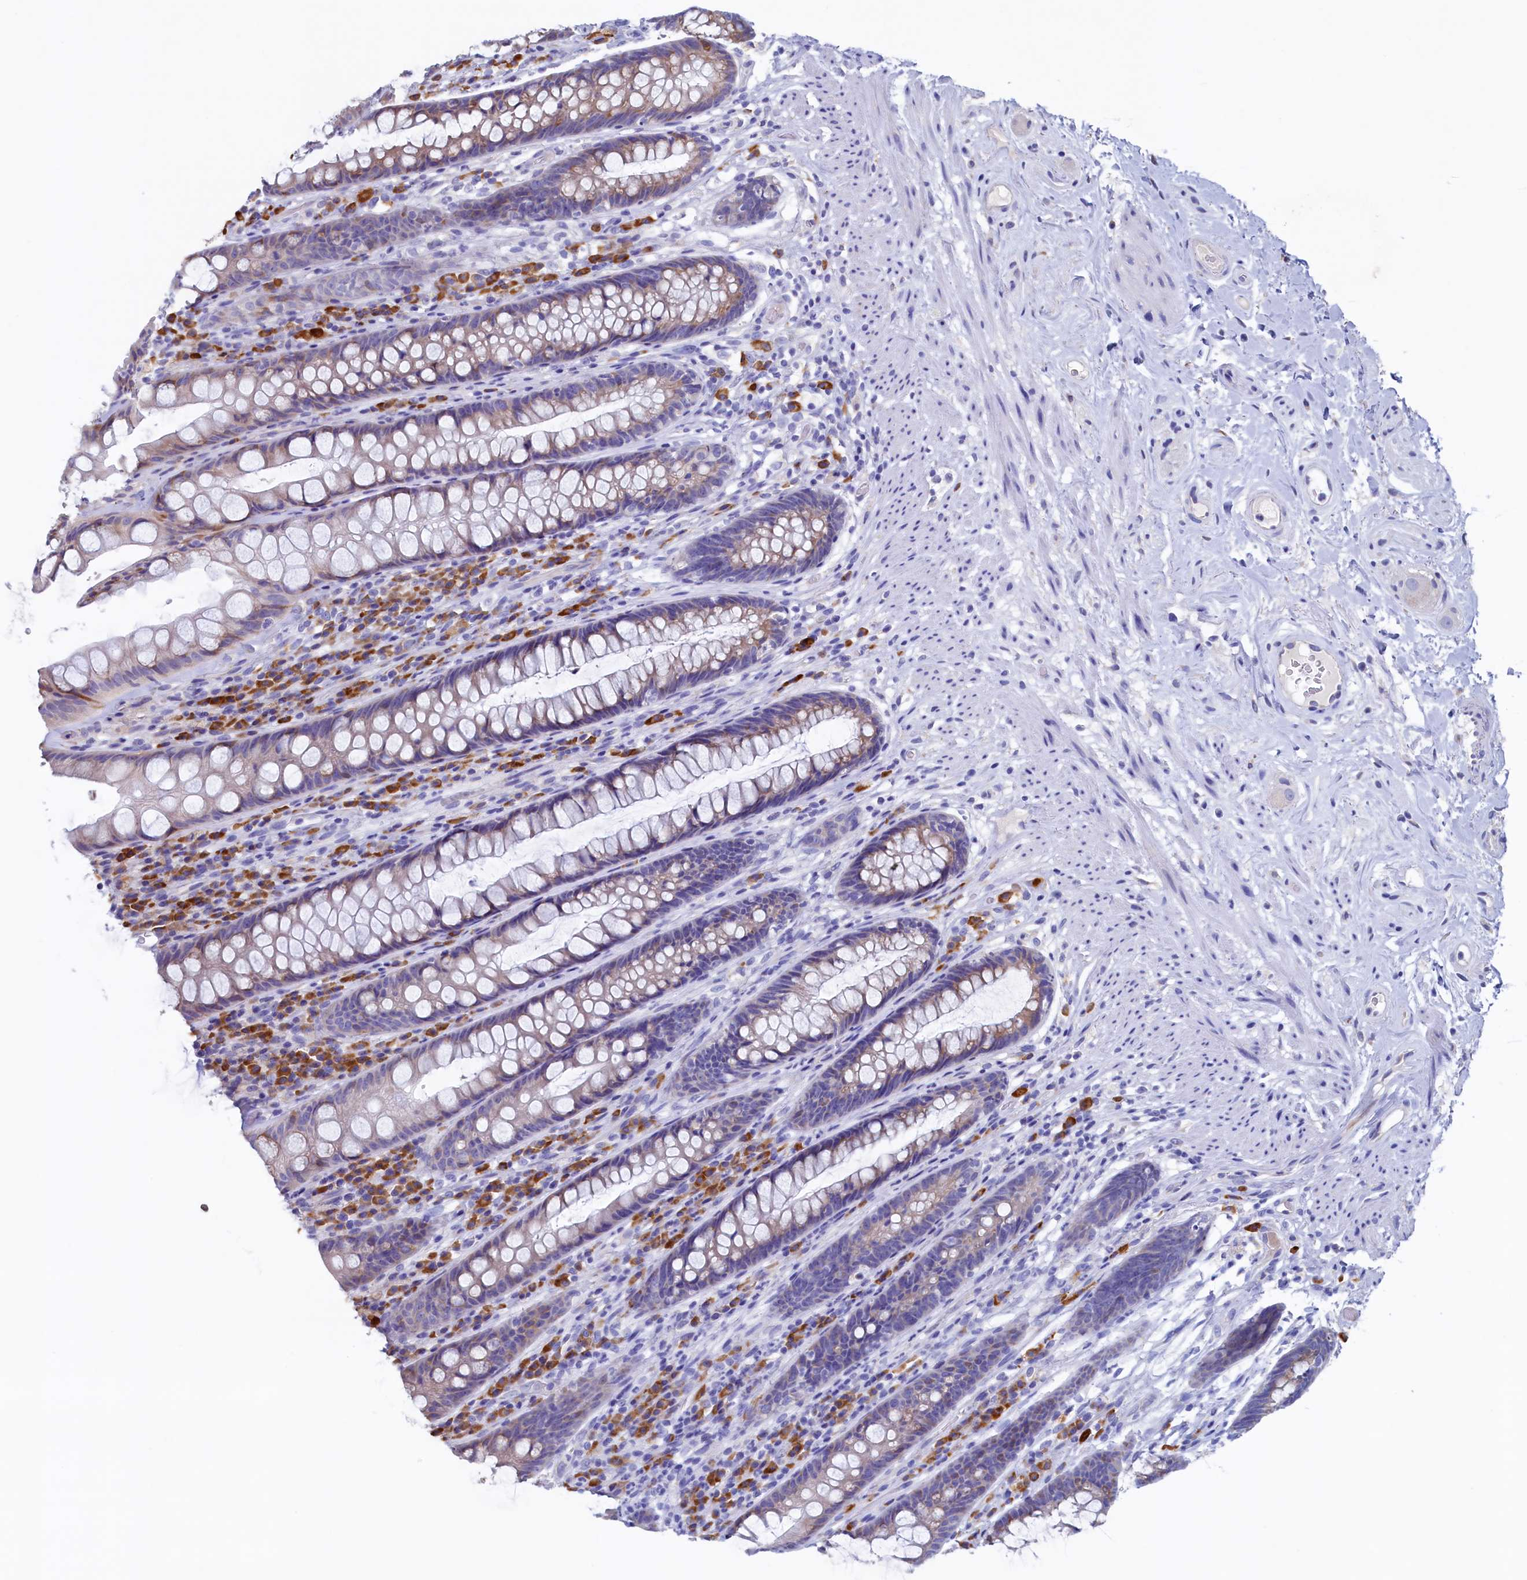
{"staining": {"intensity": "weak", "quantity": "25%-75%", "location": "cytoplasmic/membranous"}, "tissue": "rectum", "cell_type": "Glandular cells", "image_type": "normal", "snomed": [{"axis": "morphology", "description": "Normal tissue, NOS"}, {"axis": "topography", "description": "Rectum"}], "caption": "Brown immunohistochemical staining in unremarkable rectum reveals weak cytoplasmic/membranous positivity in about 25%-75% of glandular cells.", "gene": "CBLIF", "patient": {"sex": "male", "age": 74}}